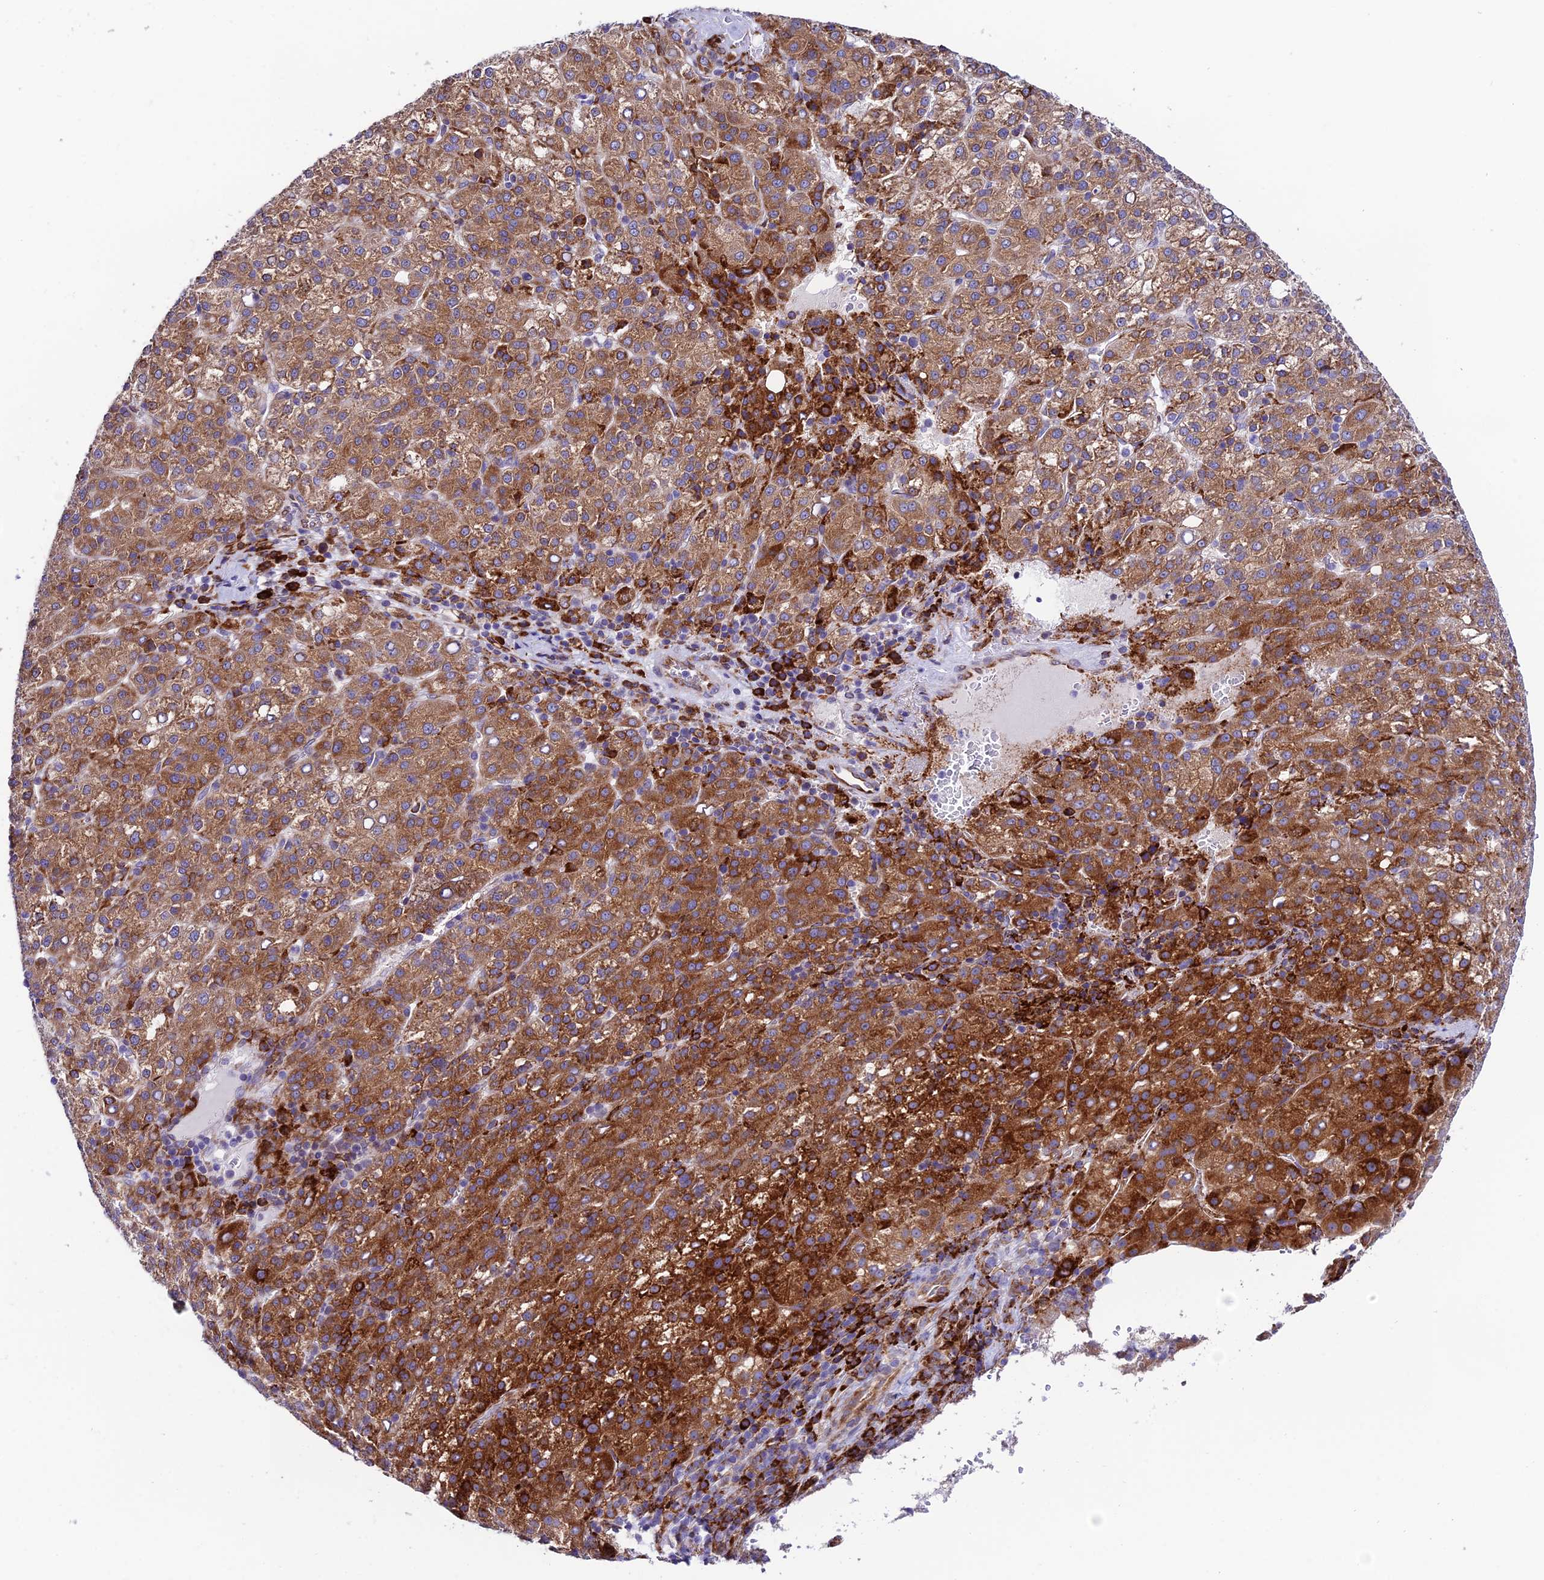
{"staining": {"intensity": "strong", "quantity": ">75%", "location": "cytoplasmic/membranous"}, "tissue": "liver cancer", "cell_type": "Tumor cells", "image_type": "cancer", "snomed": [{"axis": "morphology", "description": "Carcinoma, Hepatocellular, NOS"}, {"axis": "topography", "description": "Liver"}], "caption": "IHC micrograph of liver cancer (hepatocellular carcinoma) stained for a protein (brown), which displays high levels of strong cytoplasmic/membranous staining in about >75% of tumor cells.", "gene": "TUBGCP6", "patient": {"sex": "female", "age": 58}}